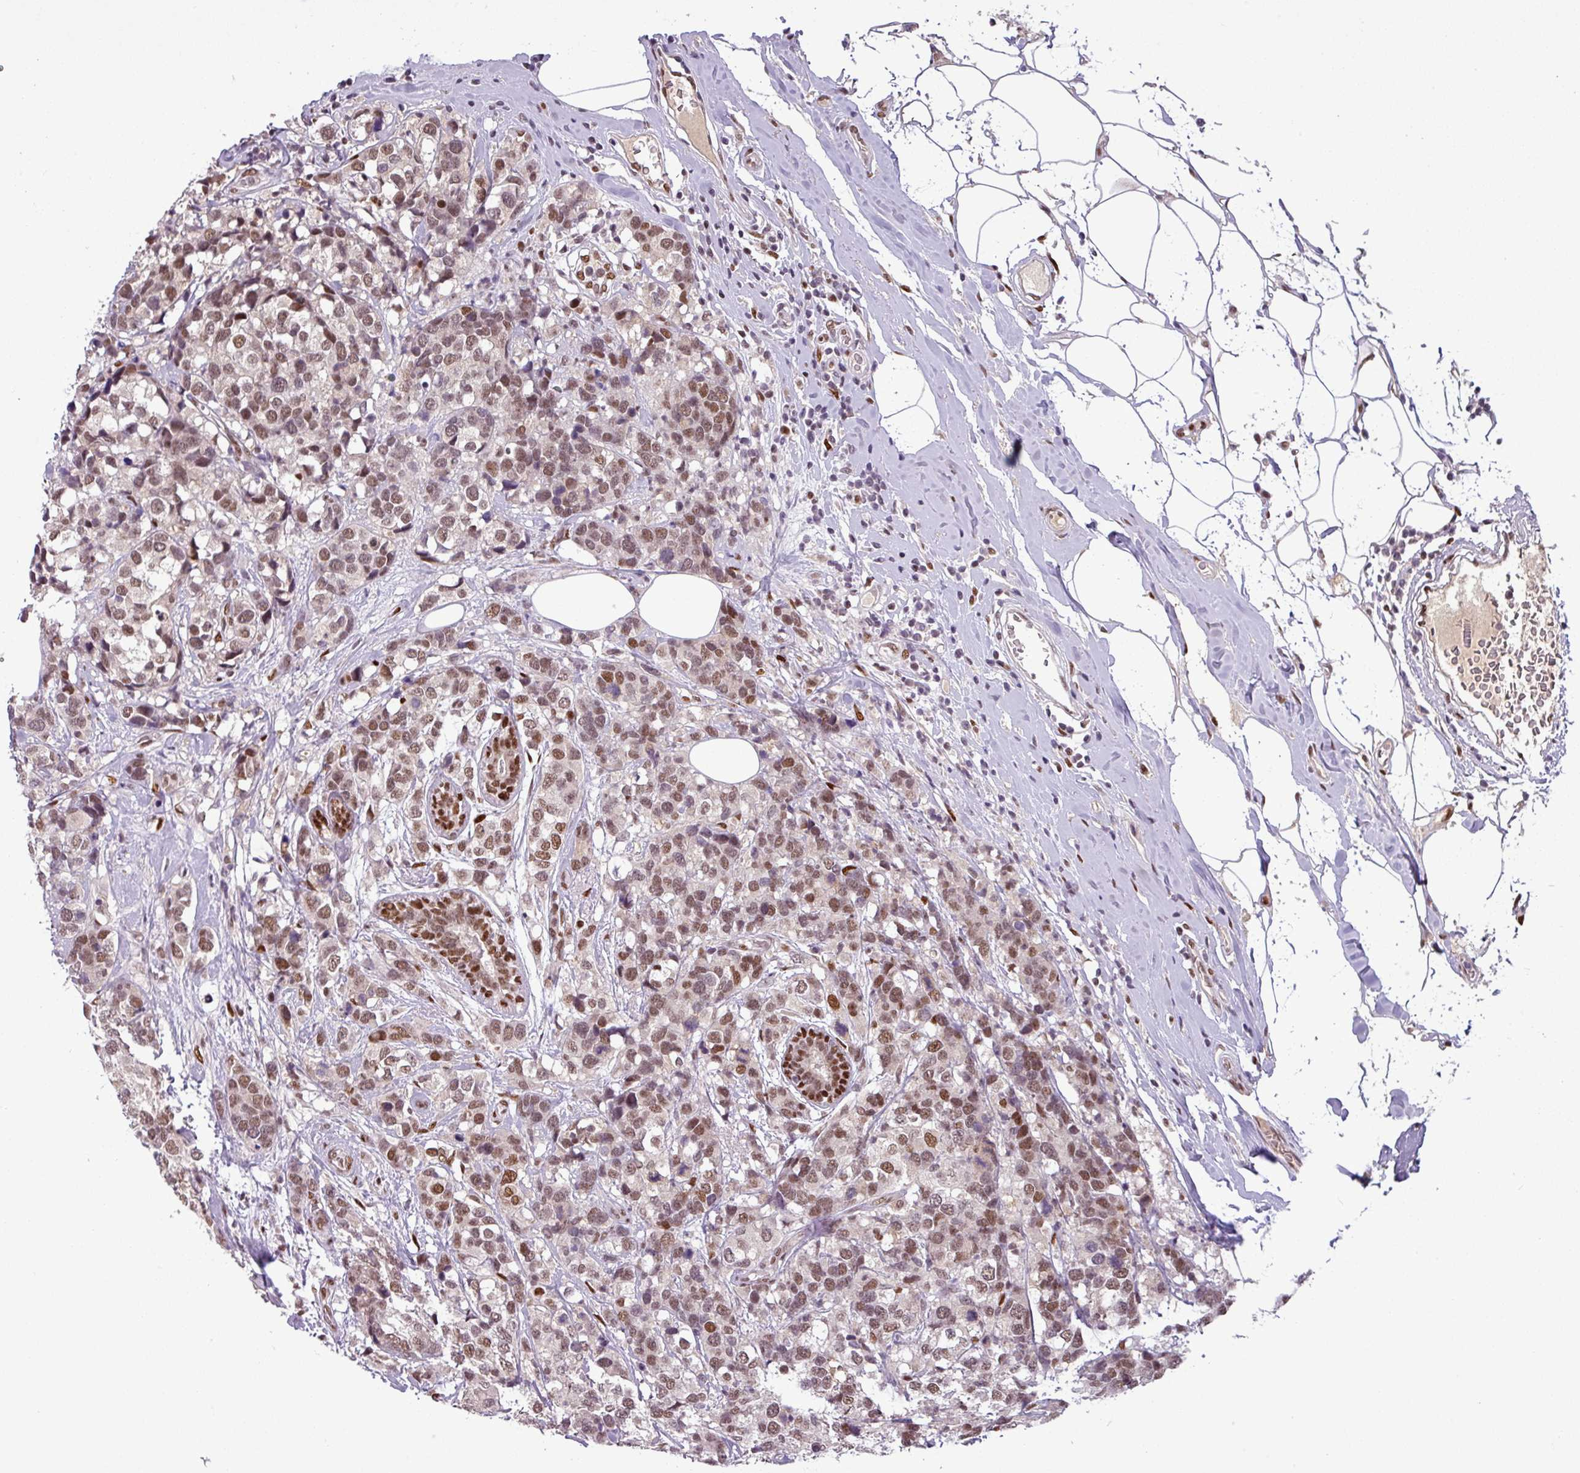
{"staining": {"intensity": "moderate", "quantity": ">75%", "location": "nuclear"}, "tissue": "breast cancer", "cell_type": "Tumor cells", "image_type": "cancer", "snomed": [{"axis": "morphology", "description": "Lobular carcinoma"}, {"axis": "topography", "description": "Breast"}], "caption": "Breast cancer (lobular carcinoma) tissue exhibits moderate nuclear staining in about >75% of tumor cells The protein of interest is shown in brown color, while the nuclei are stained blue.", "gene": "IRF2BPL", "patient": {"sex": "female", "age": 59}}